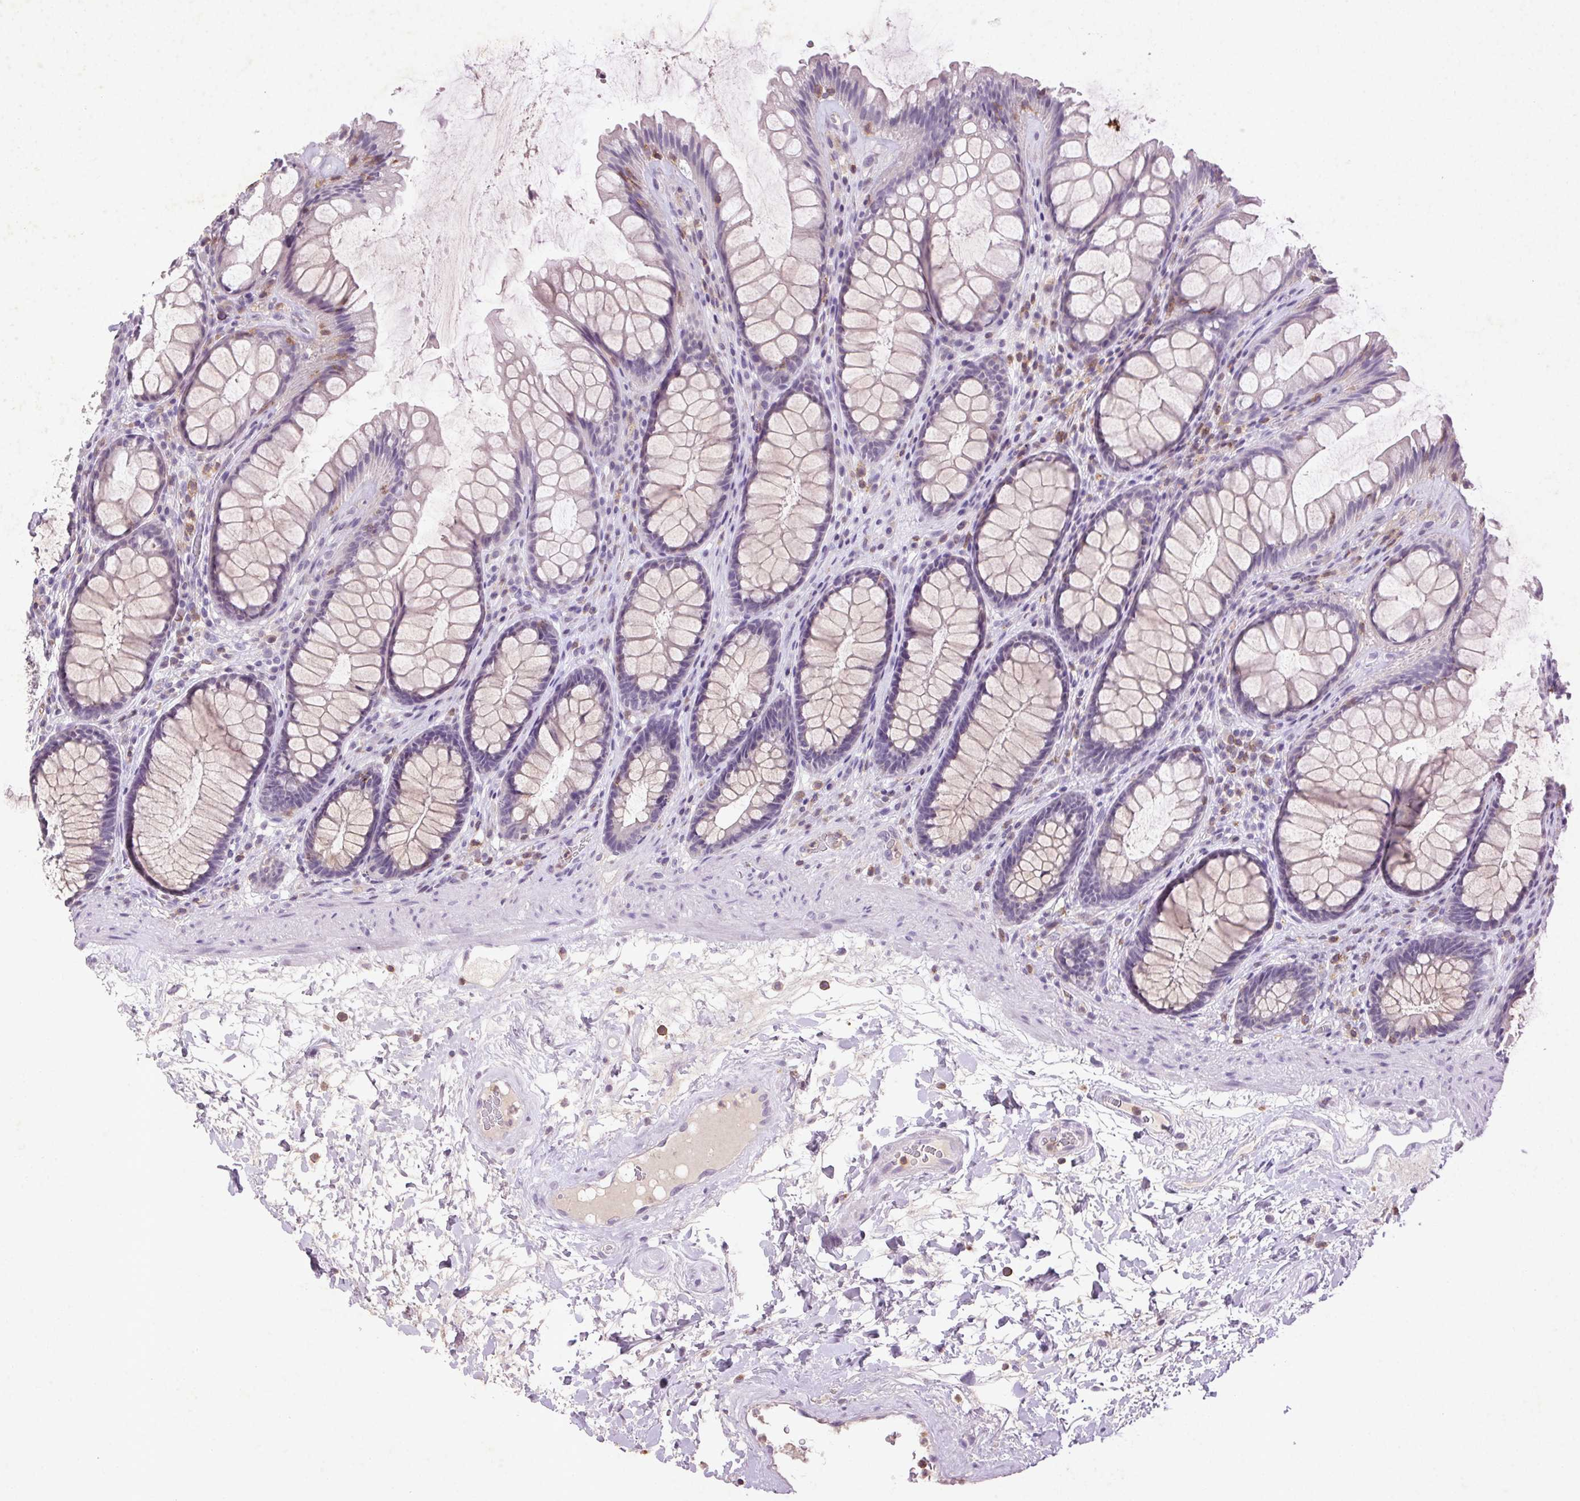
{"staining": {"intensity": "weak", "quantity": "<25%", "location": "cytoplasmic/membranous"}, "tissue": "rectum", "cell_type": "Glandular cells", "image_type": "normal", "snomed": [{"axis": "morphology", "description": "Normal tissue, NOS"}, {"axis": "topography", "description": "Rectum"}], "caption": "An immunohistochemistry (IHC) image of normal rectum is shown. There is no staining in glandular cells of rectum. Brightfield microscopy of IHC stained with DAB (3,3'-diaminobenzidine) (brown) and hematoxylin (blue), captured at high magnification.", "gene": "FNDC7", "patient": {"sex": "male", "age": 72}}